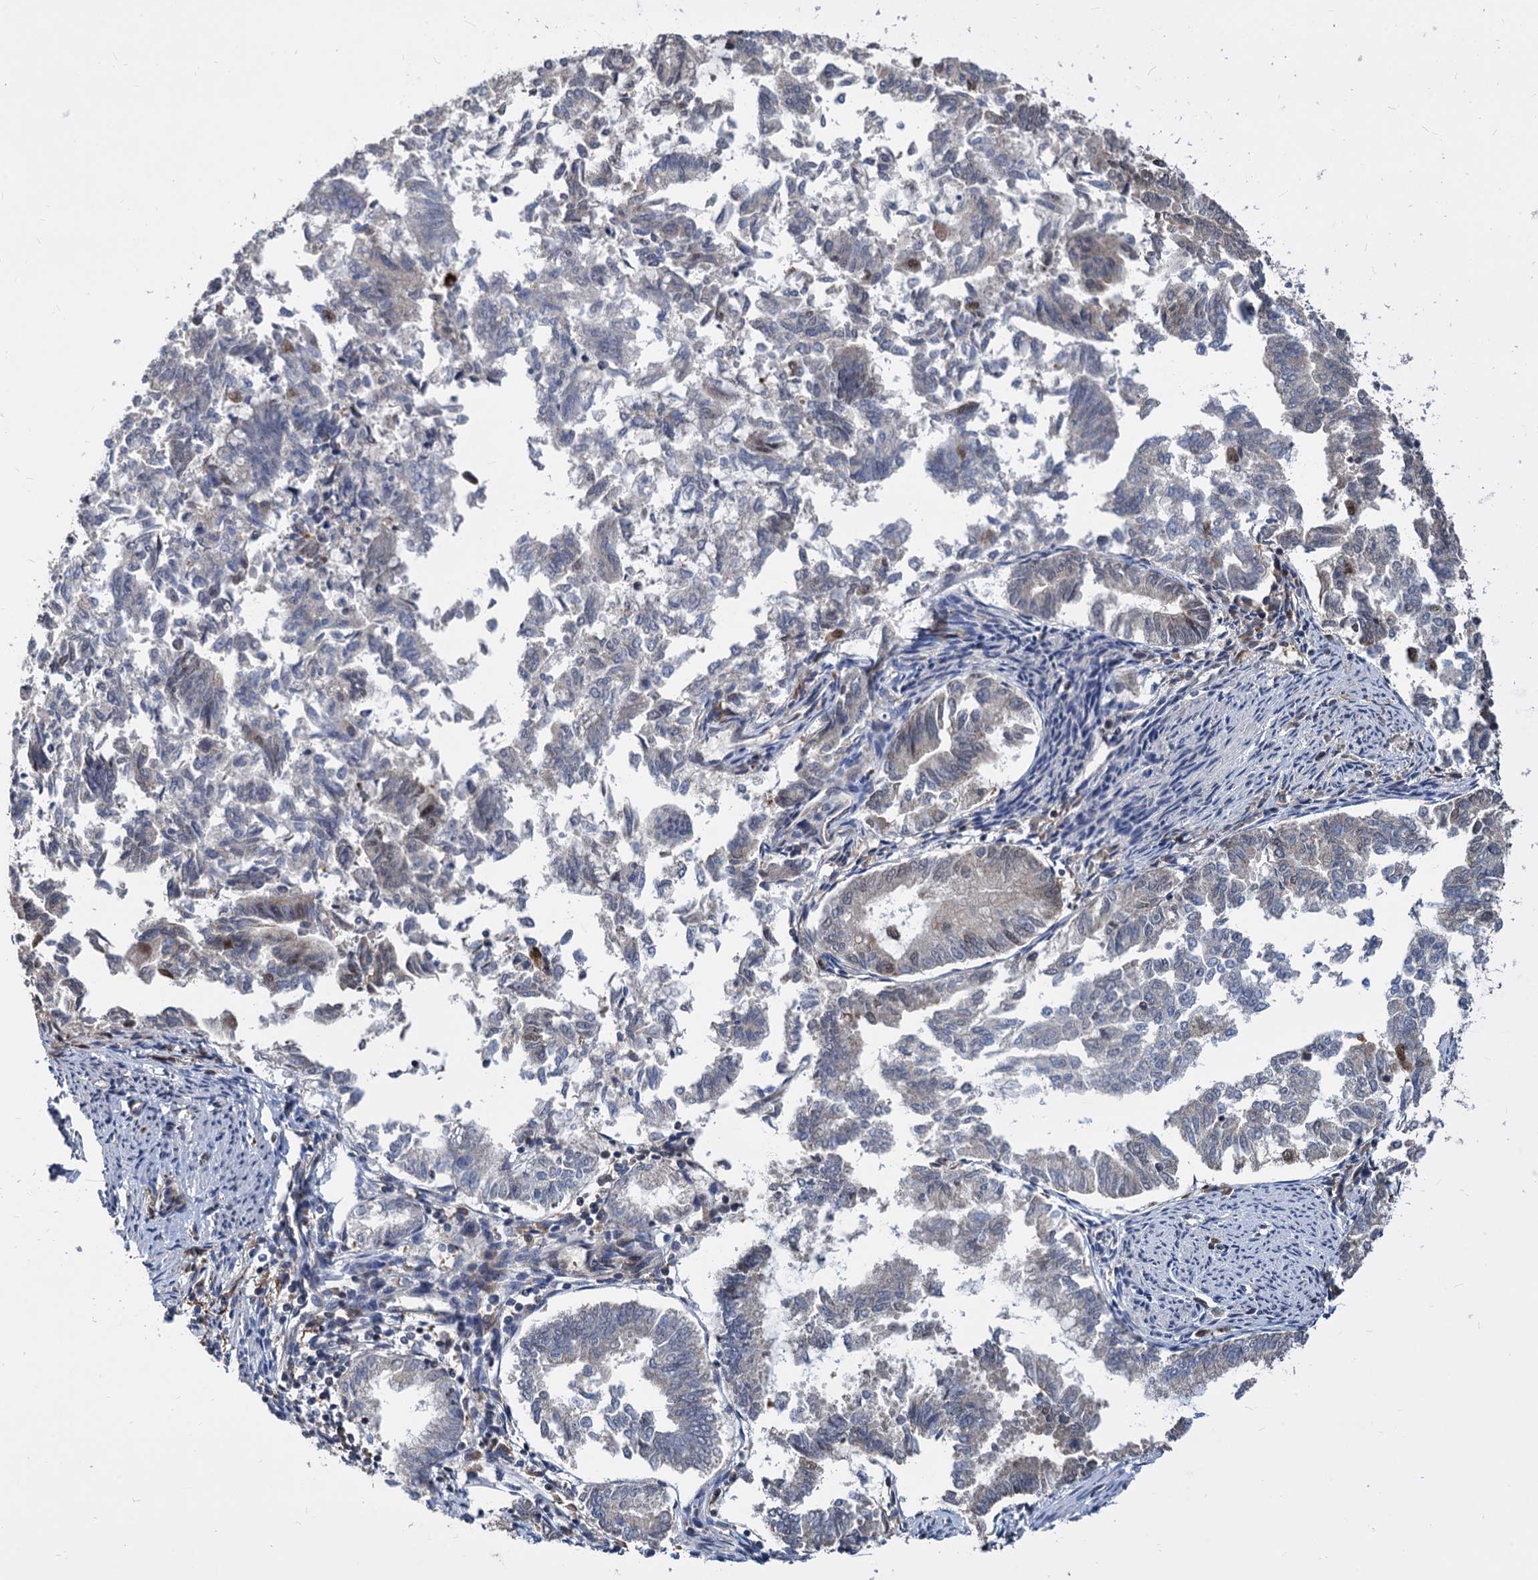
{"staining": {"intensity": "moderate", "quantity": "<25%", "location": "nuclear"}, "tissue": "endometrial cancer", "cell_type": "Tumor cells", "image_type": "cancer", "snomed": [{"axis": "morphology", "description": "Adenocarcinoma, NOS"}, {"axis": "topography", "description": "Endometrium"}], "caption": "Moderate nuclear expression for a protein is seen in about <25% of tumor cells of adenocarcinoma (endometrial) using immunohistochemistry (IHC).", "gene": "PSMD4", "patient": {"sex": "female", "age": 79}}